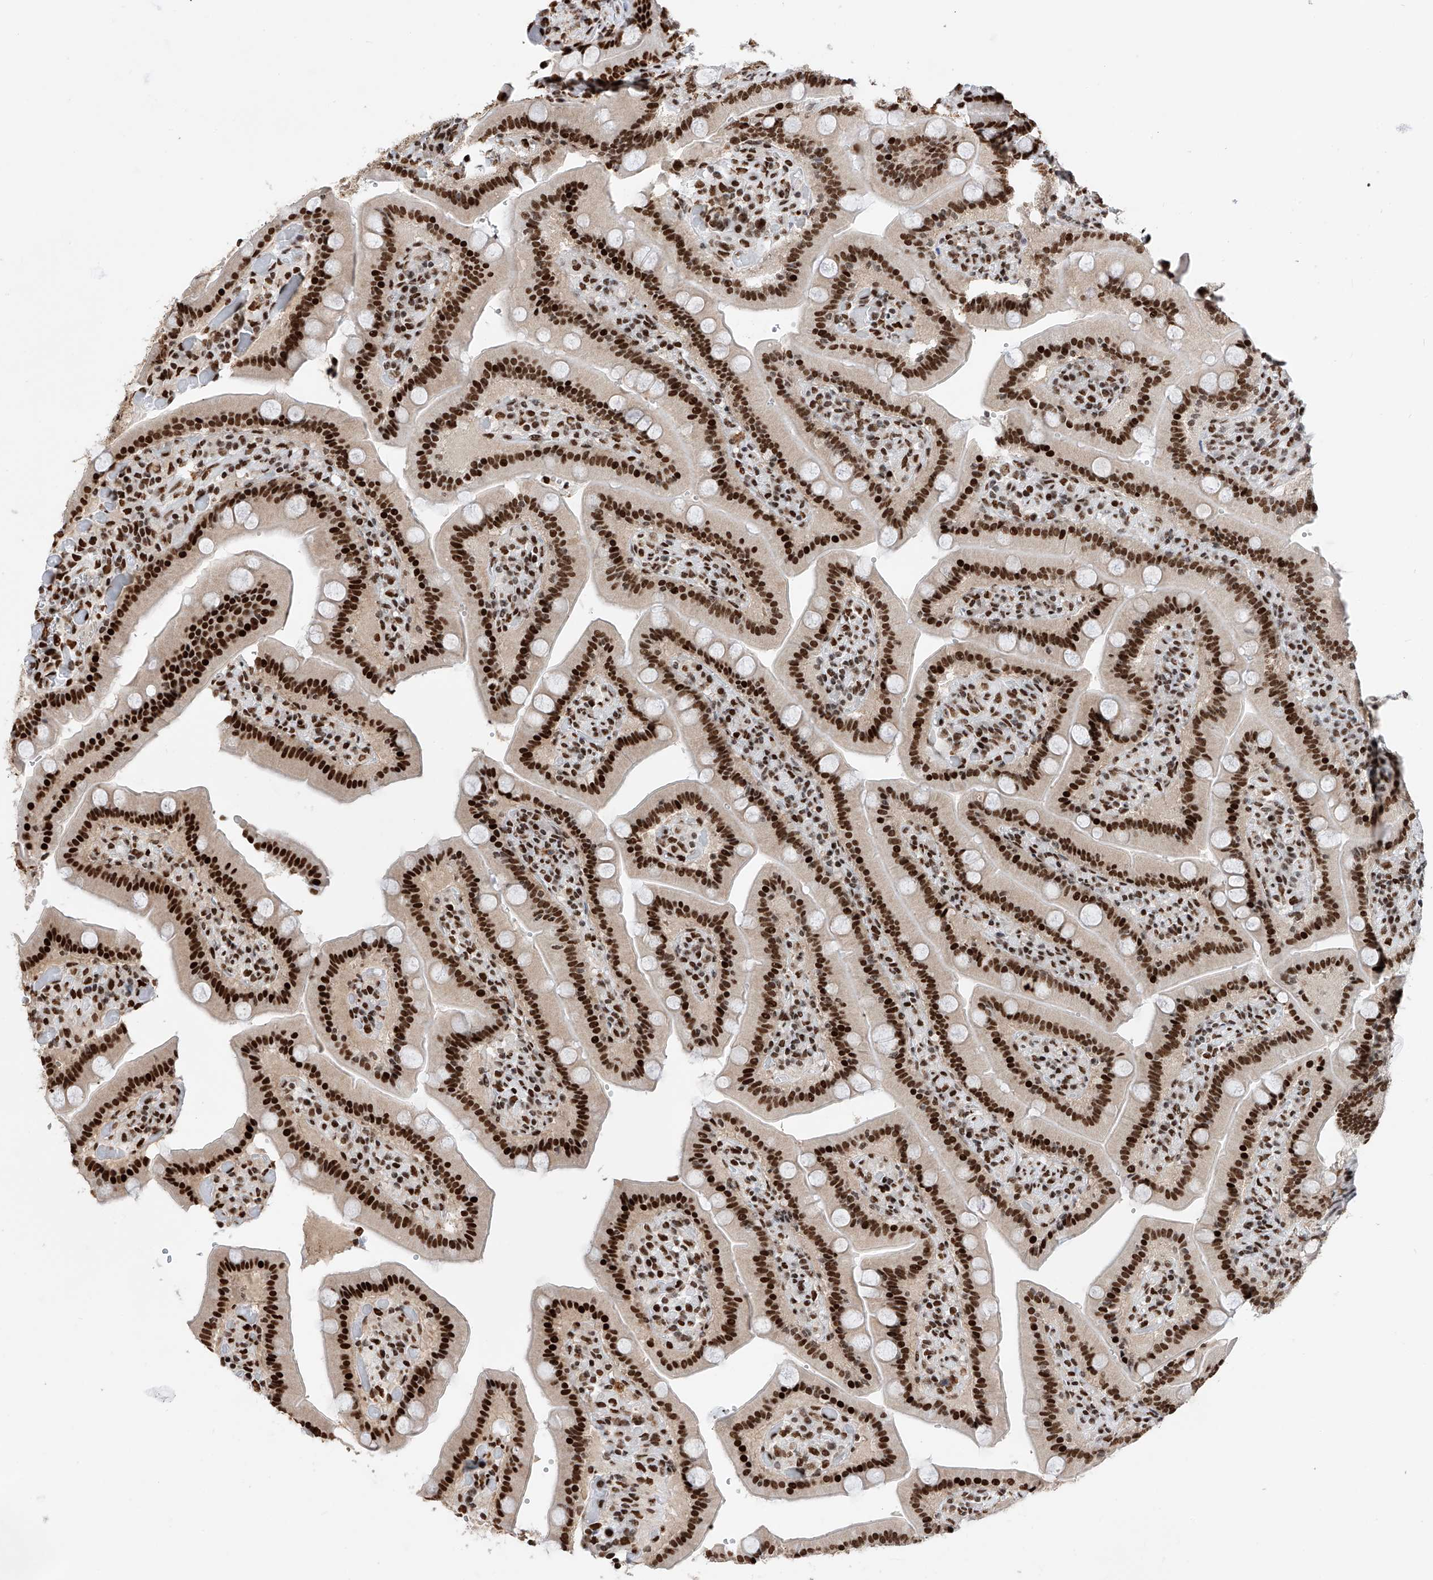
{"staining": {"intensity": "strong", "quantity": ">75%", "location": "nuclear"}, "tissue": "duodenum", "cell_type": "Glandular cells", "image_type": "normal", "snomed": [{"axis": "morphology", "description": "Normal tissue, NOS"}, {"axis": "topography", "description": "Duodenum"}], "caption": "Glandular cells display strong nuclear positivity in approximately >75% of cells in unremarkable duodenum. The staining was performed using DAB, with brown indicating positive protein expression. Nuclei are stained blue with hematoxylin.", "gene": "SRSF6", "patient": {"sex": "female", "age": 62}}